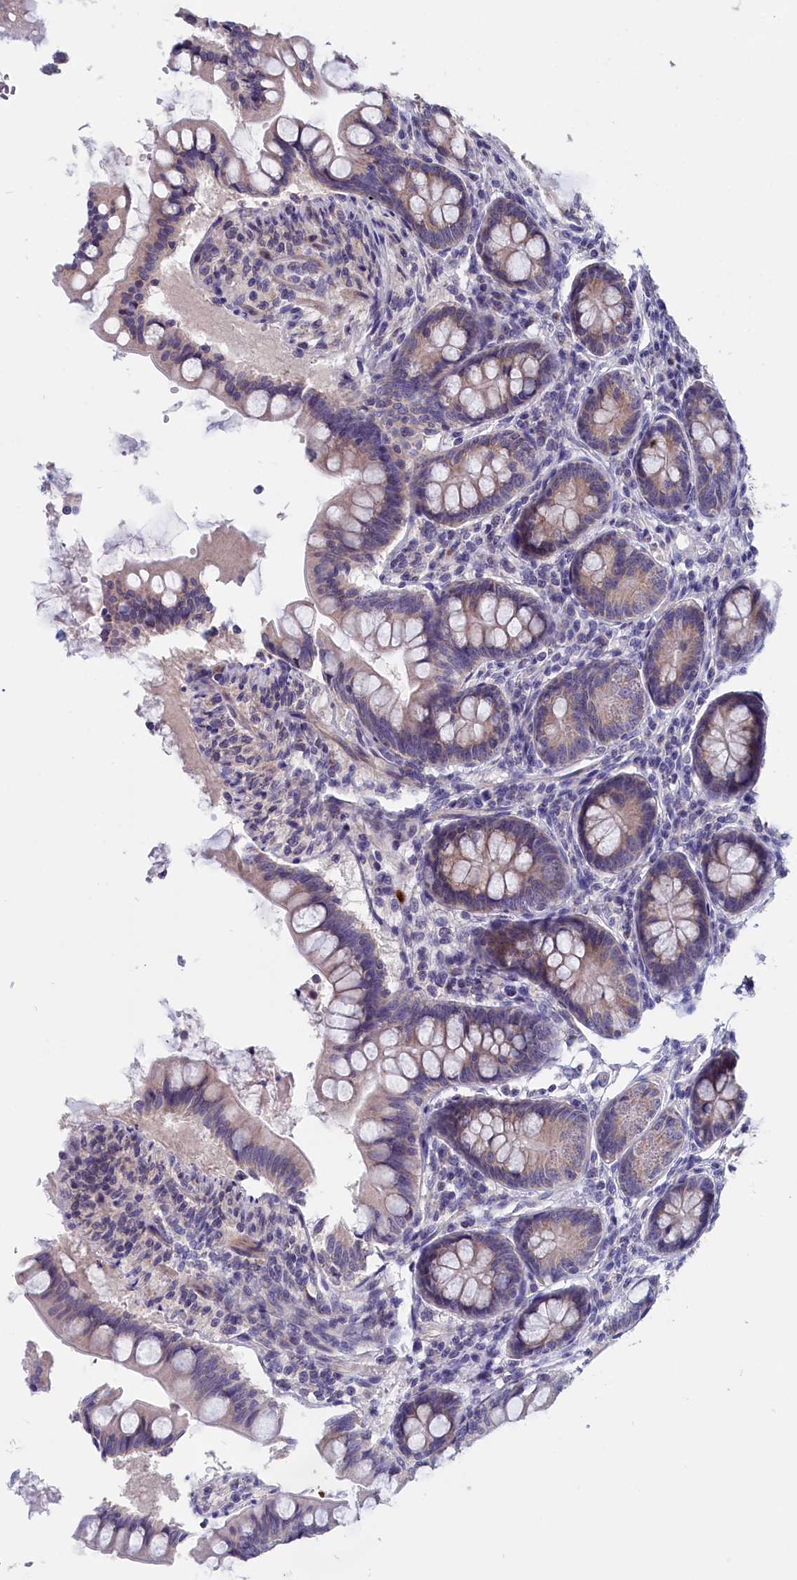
{"staining": {"intensity": "weak", "quantity": ">75%", "location": "cytoplasmic/membranous"}, "tissue": "small intestine", "cell_type": "Glandular cells", "image_type": "normal", "snomed": [{"axis": "morphology", "description": "Normal tissue, NOS"}, {"axis": "topography", "description": "Small intestine"}], "caption": "Weak cytoplasmic/membranous expression for a protein is present in about >75% of glandular cells of benign small intestine using immunohistochemistry (IHC).", "gene": "EPB41L4B", "patient": {"sex": "male", "age": 7}}